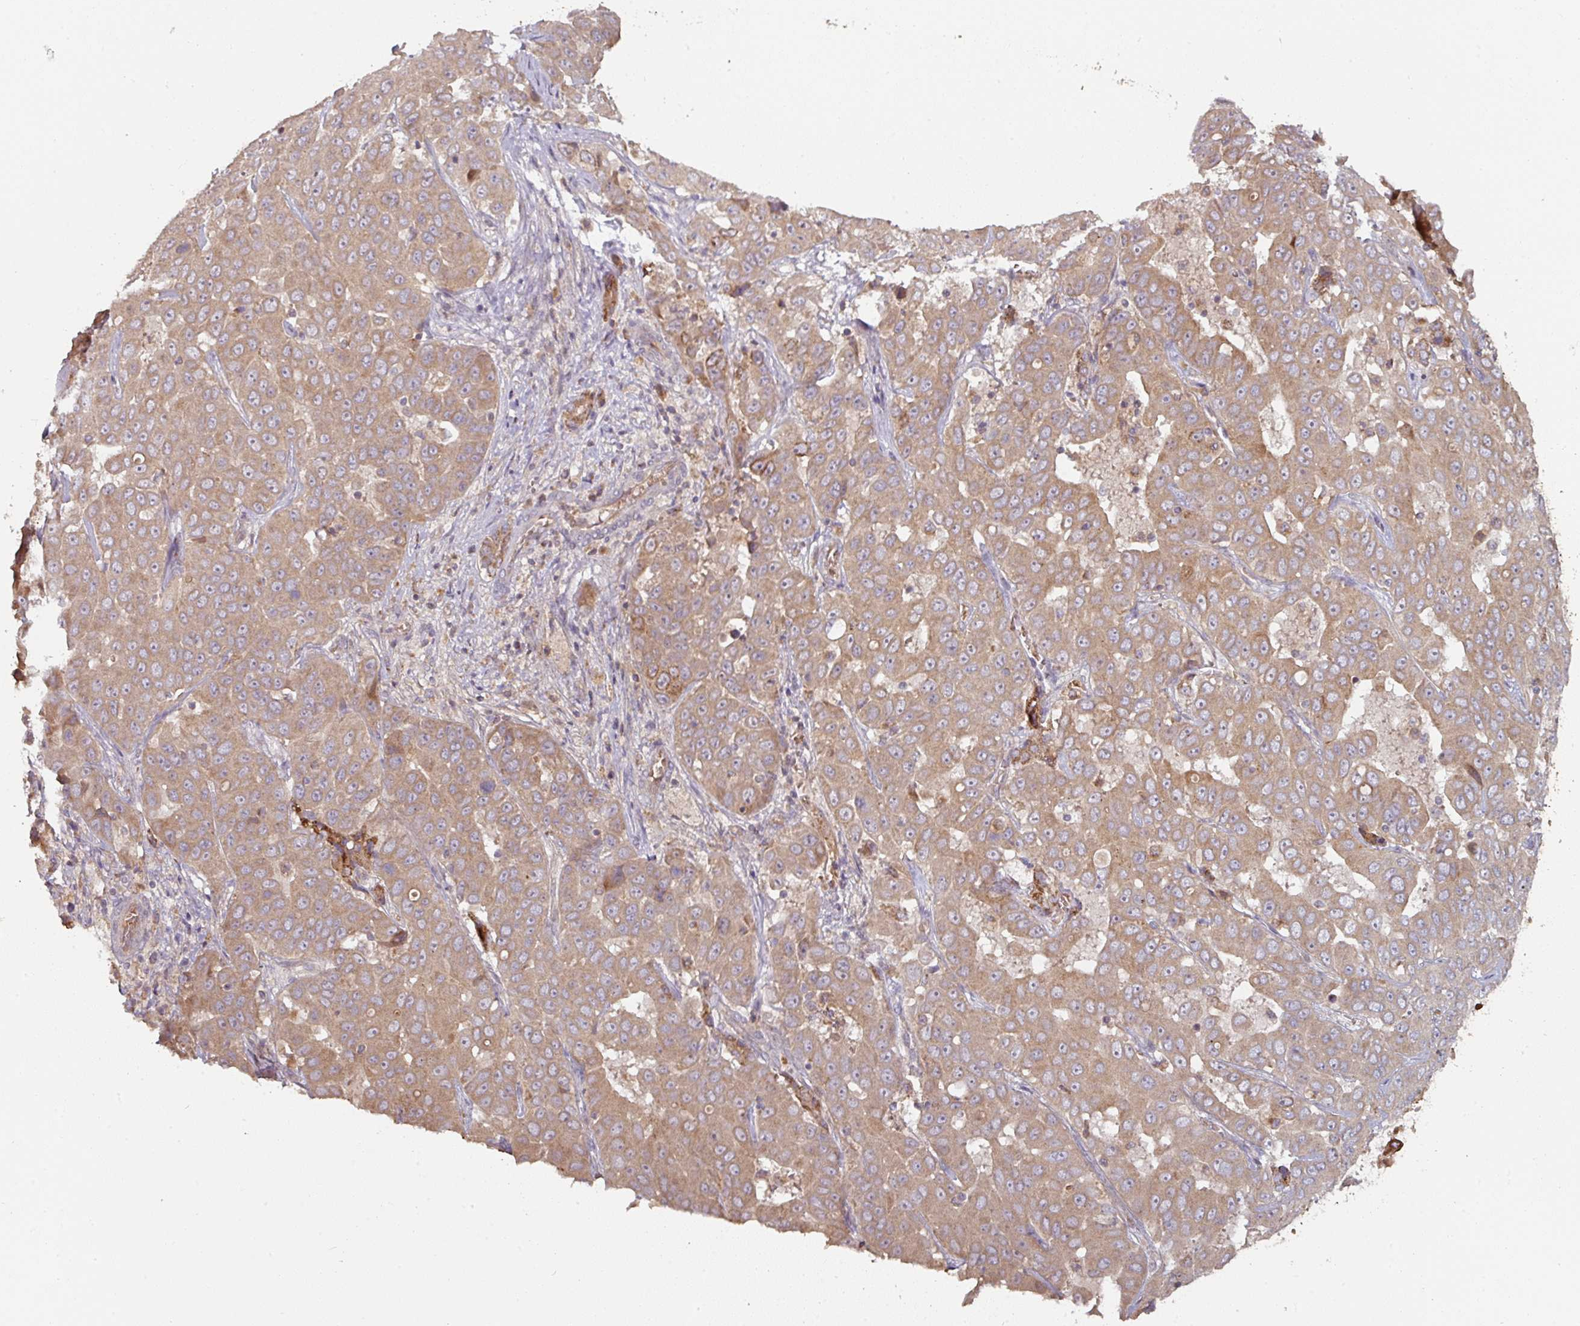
{"staining": {"intensity": "moderate", "quantity": ">75%", "location": "cytoplasmic/membranous"}, "tissue": "liver cancer", "cell_type": "Tumor cells", "image_type": "cancer", "snomed": [{"axis": "morphology", "description": "Cholangiocarcinoma"}, {"axis": "topography", "description": "Liver"}], "caption": "Immunohistochemical staining of human liver cancer exhibits moderate cytoplasmic/membranous protein staining in about >75% of tumor cells. The staining is performed using DAB (3,3'-diaminobenzidine) brown chromogen to label protein expression. The nuclei are counter-stained blue using hematoxylin.", "gene": "DNAJC7", "patient": {"sex": "female", "age": 52}}